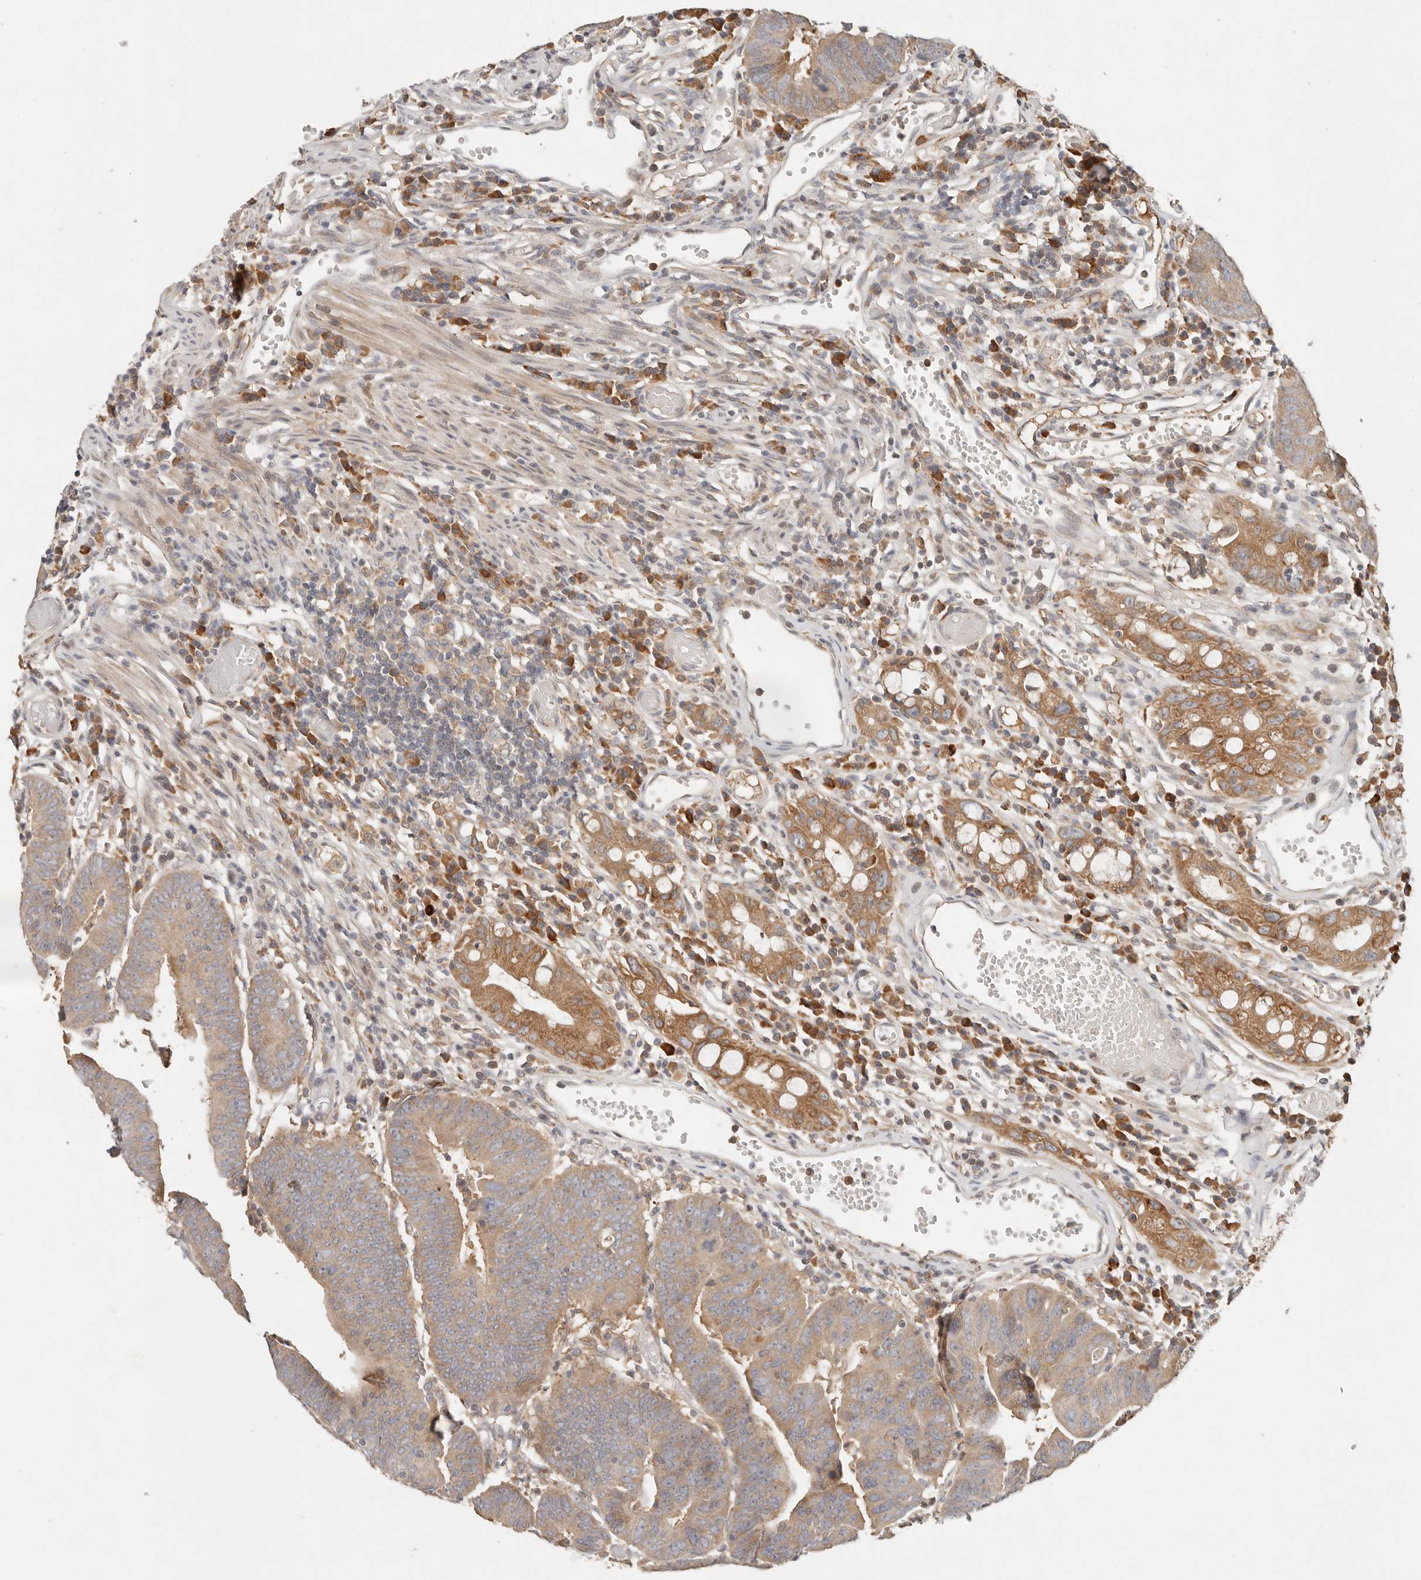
{"staining": {"intensity": "moderate", "quantity": ">75%", "location": "cytoplasmic/membranous"}, "tissue": "colorectal cancer", "cell_type": "Tumor cells", "image_type": "cancer", "snomed": [{"axis": "morphology", "description": "Adenocarcinoma, NOS"}, {"axis": "topography", "description": "Rectum"}], "caption": "The histopathology image exhibits immunohistochemical staining of colorectal adenocarcinoma. There is moderate cytoplasmic/membranous staining is present in approximately >75% of tumor cells. The staining was performed using DAB, with brown indicating positive protein expression. Nuclei are stained blue with hematoxylin.", "gene": "ARHGEF10L", "patient": {"sex": "female", "age": 65}}